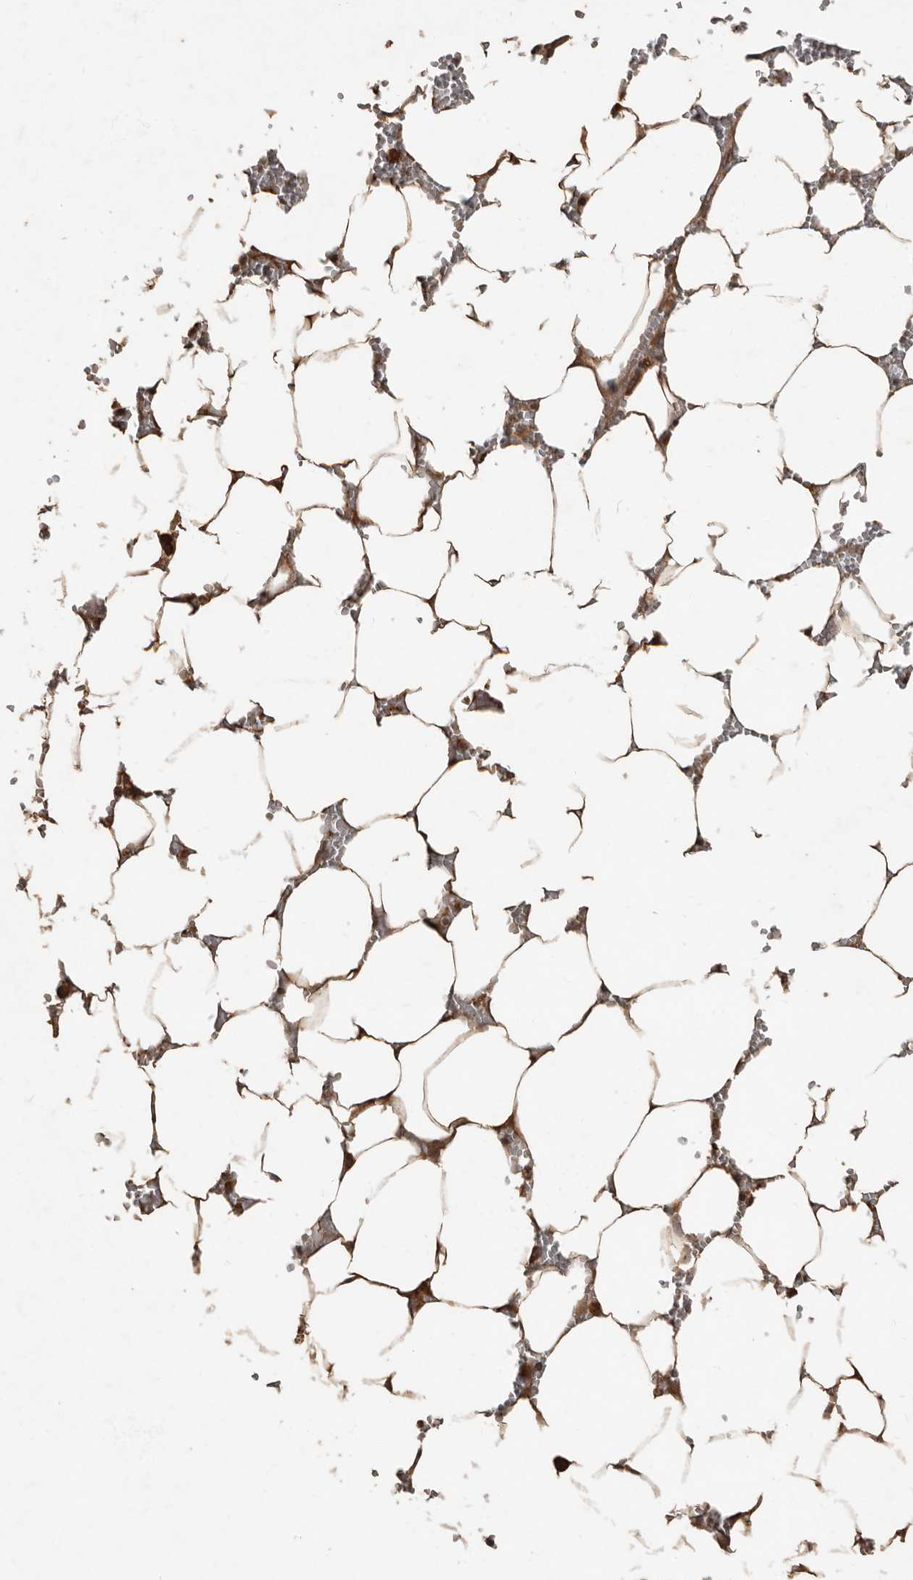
{"staining": {"intensity": "strong", "quantity": "25%-75%", "location": "cytoplasmic/membranous"}, "tissue": "bone marrow", "cell_type": "Hematopoietic cells", "image_type": "normal", "snomed": [{"axis": "morphology", "description": "Normal tissue, NOS"}, {"axis": "topography", "description": "Bone marrow"}], "caption": "Normal bone marrow displays strong cytoplasmic/membranous expression in about 25%-75% of hematopoietic cells, visualized by immunohistochemistry.", "gene": "KIF26B", "patient": {"sex": "male", "age": 70}}